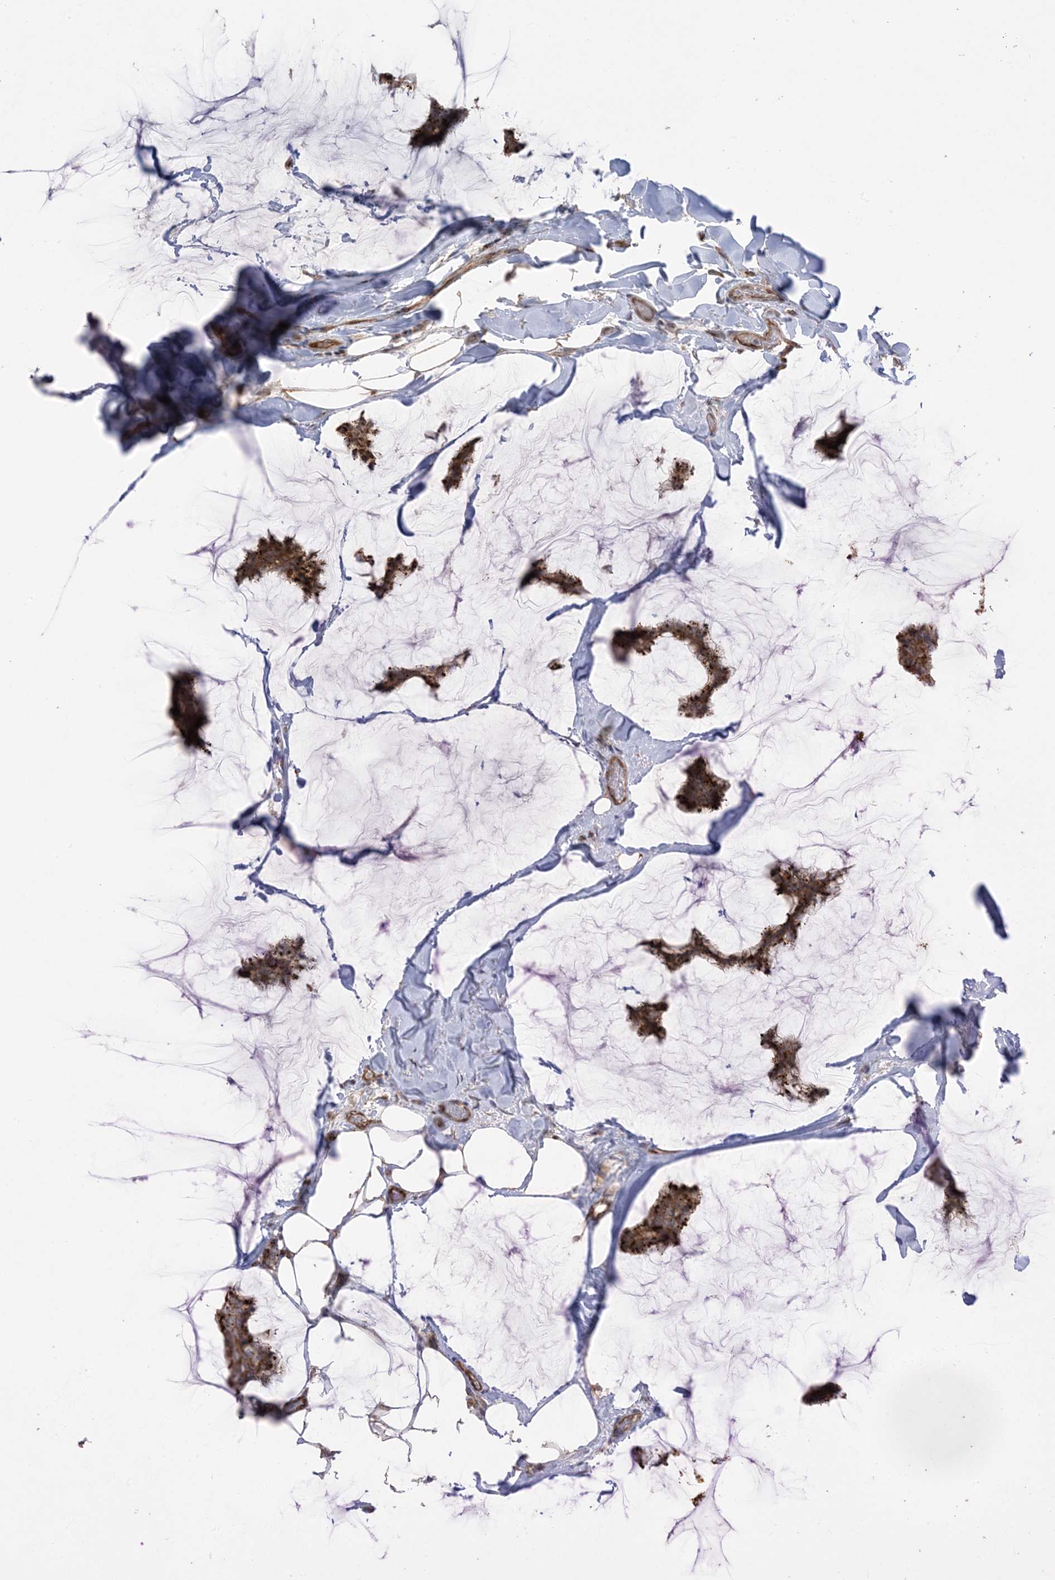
{"staining": {"intensity": "strong", "quantity": ">75%", "location": "cytoplasmic/membranous"}, "tissue": "breast cancer", "cell_type": "Tumor cells", "image_type": "cancer", "snomed": [{"axis": "morphology", "description": "Duct carcinoma"}, {"axis": "topography", "description": "Breast"}], "caption": "Protein positivity by immunohistochemistry (IHC) reveals strong cytoplasmic/membranous staining in approximately >75% of tumor cells in breast cancer (invasive ductal carcinoma).", "gene": "AGA", "patient": {"sex": "female", "age": 93}}